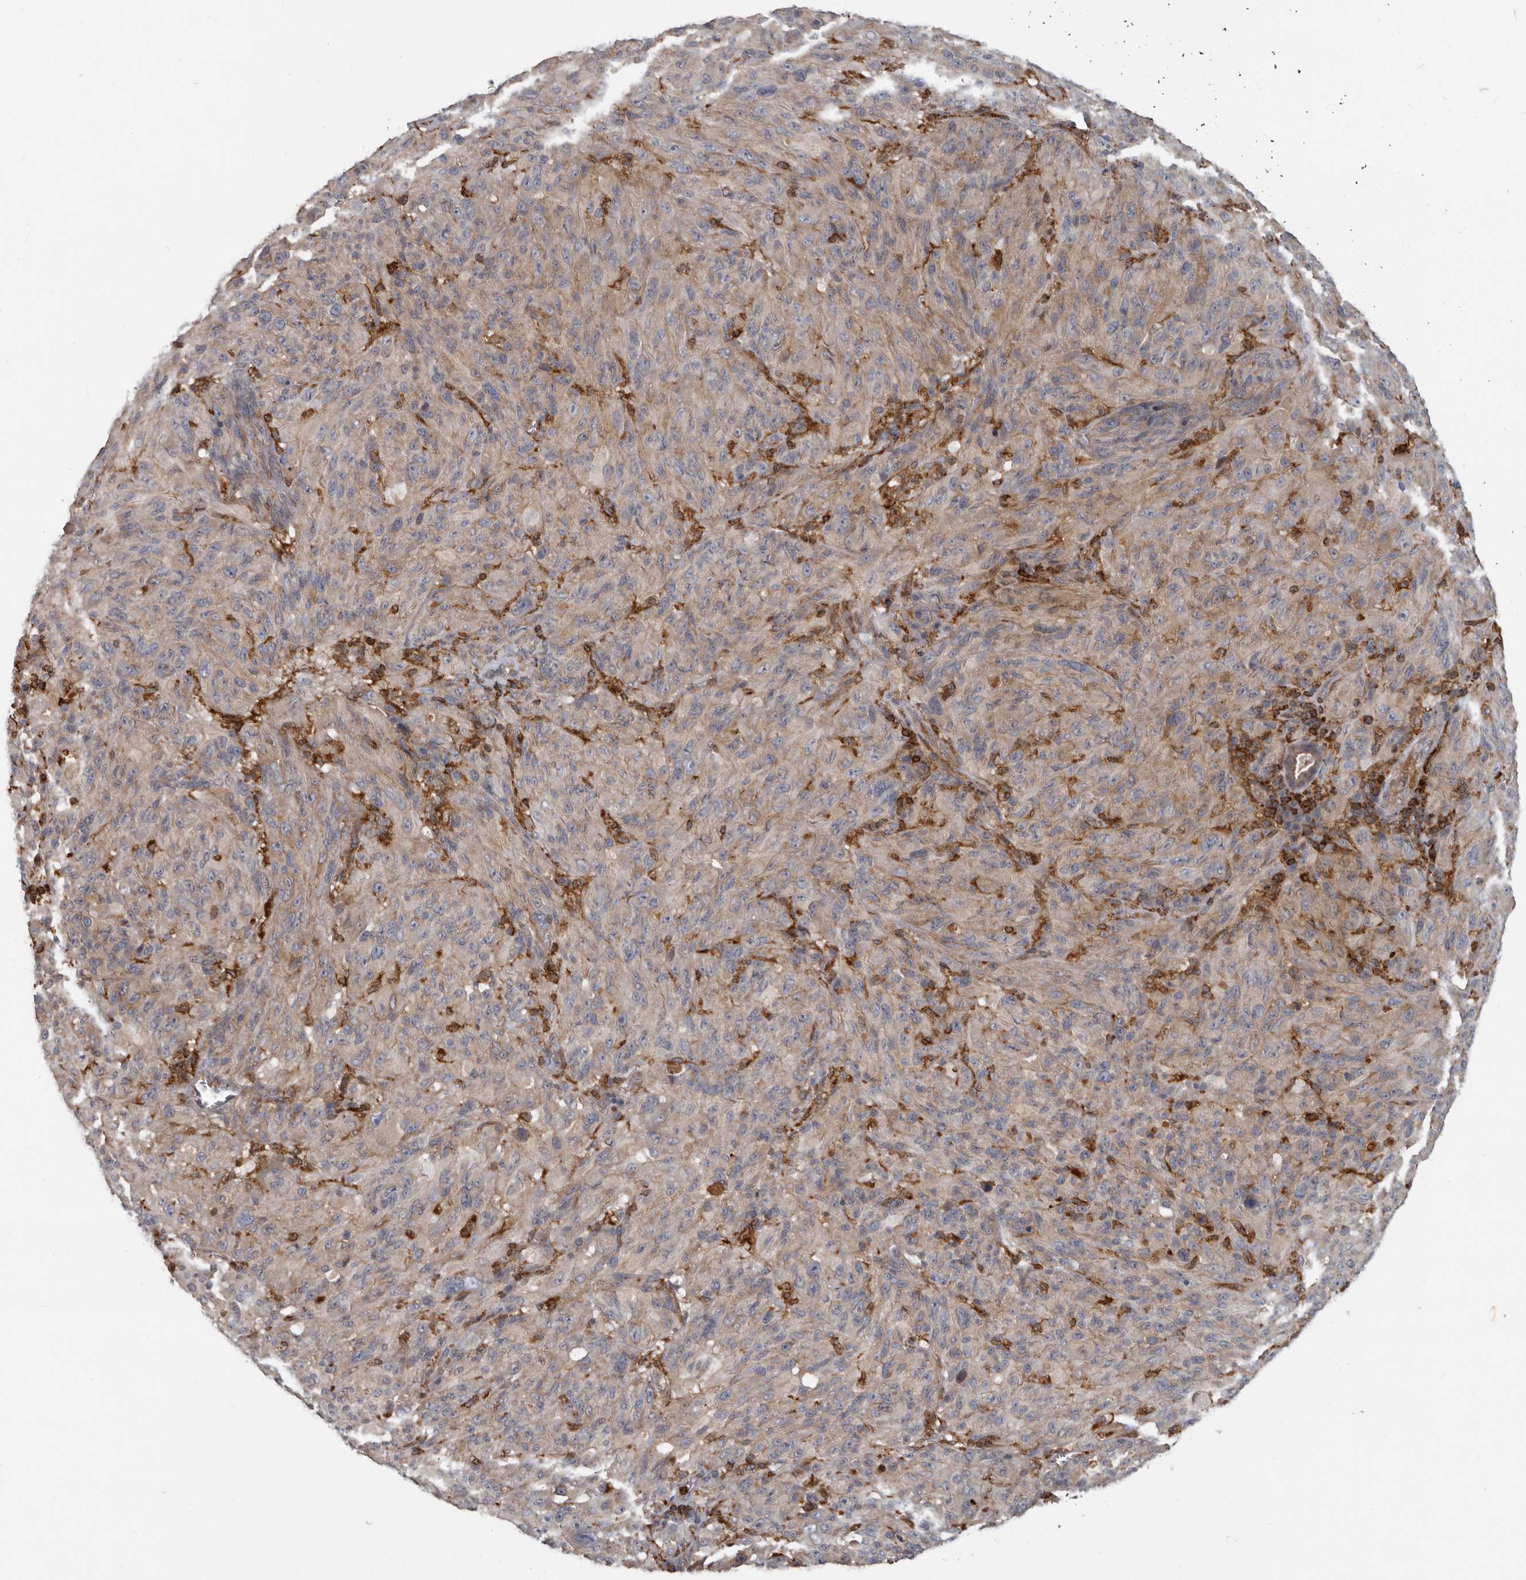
{"staining": {"intensity": "negative", "quantity": "none", "location": "none"}, "tissue": "melanoma", "cell_type": "Tumor cells", "image_type": "cancer", "snomed": [{"axis": "morphology", "description": "Malignant melanoma, NOS"}, {"axis": "topography", "description": "Skin of head"}], "caption": "Malignant melanoma was stained to show a protein in brown. There is no significant staining in tumor cells.", "gene": "FGFR4", "patient": {"sex": "male", "age": 96}}